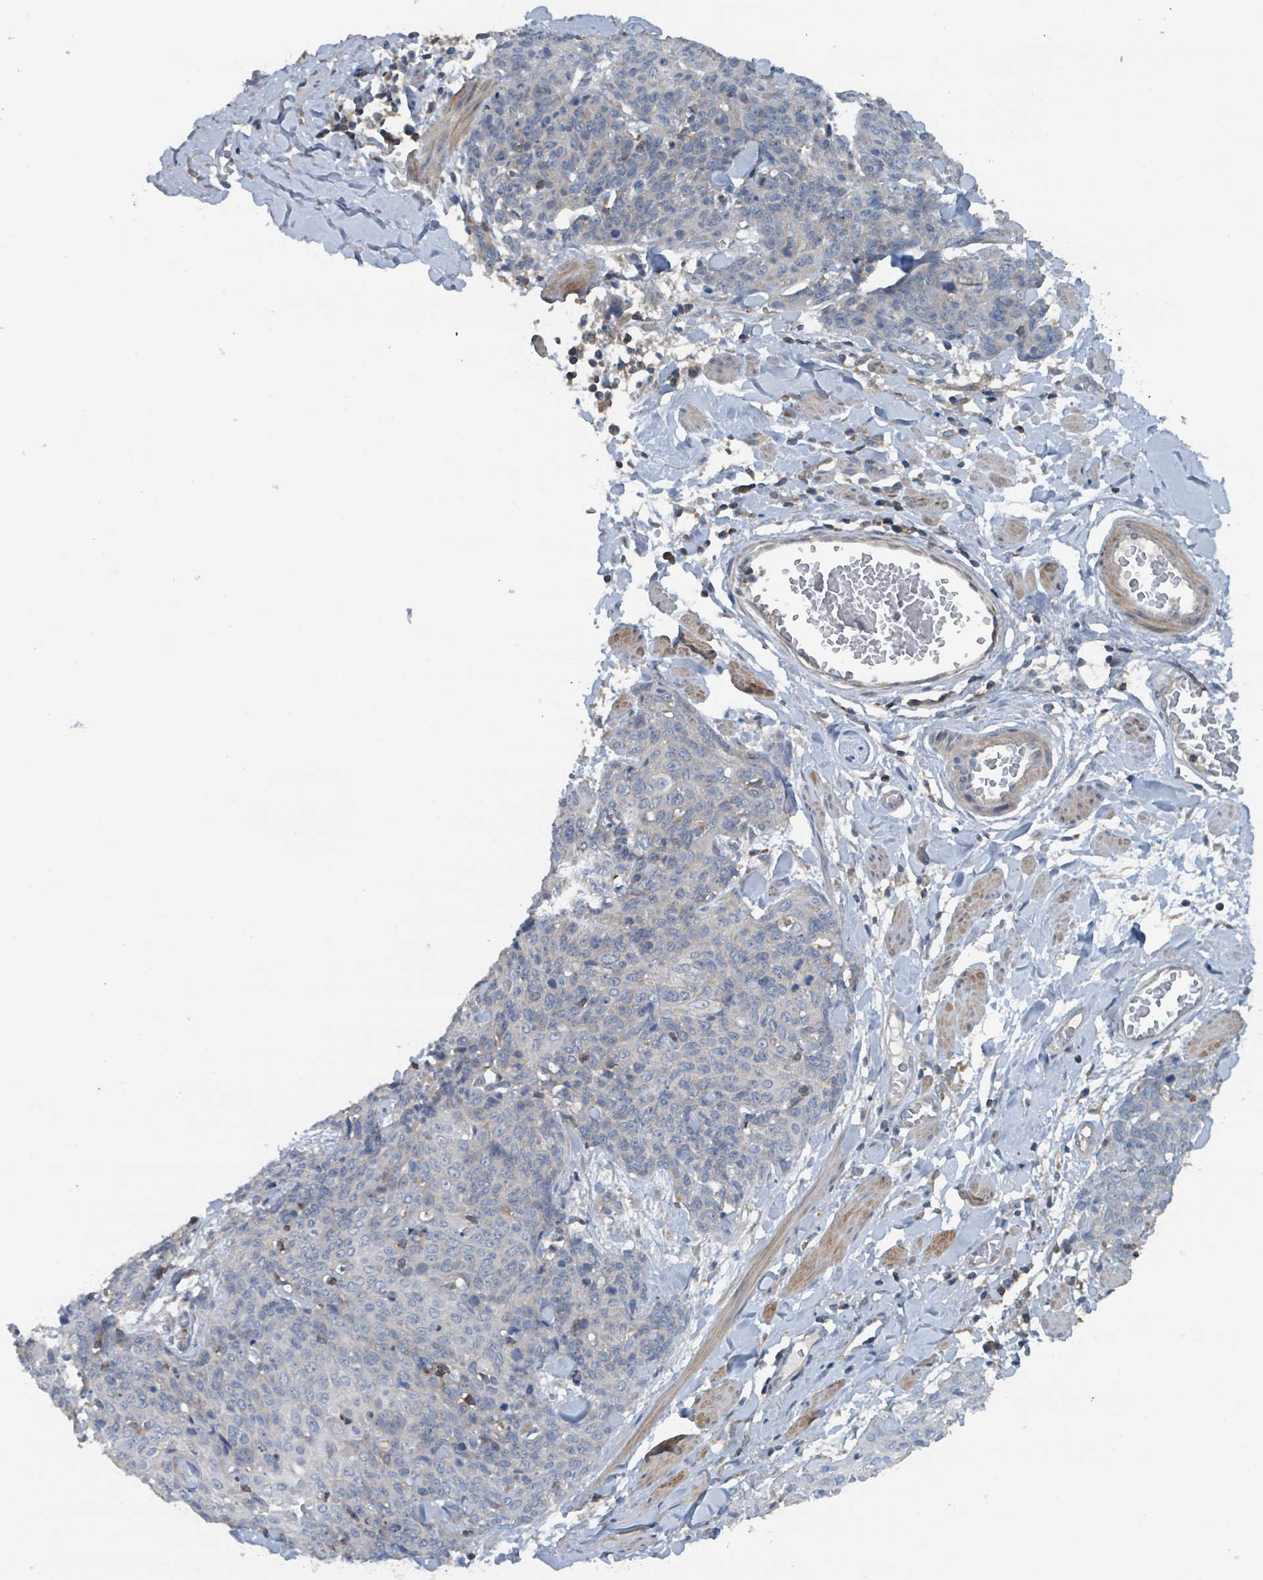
{"staining": {"intensity": "negative", "quantity": "none", "location": "none"}, "tissue": "skin cancer", "cell_type": "Tumor cells", "image_type": "cancer", "snomed": [{"axis": "morphology", "description": "Squamous cell carcinoma, NOS"}, {"axis": "topography", "description": "Skin"}, {"axis": "topography", "description": "Vulva"}], "caption": "High power microscopy micrograph of an immunohistochemistry (IHC) image of skin cancer, revealing no significant positivity in tumor cells.", "gene": "ACBD4", "patient": {"sex": "female", "age": 85}}